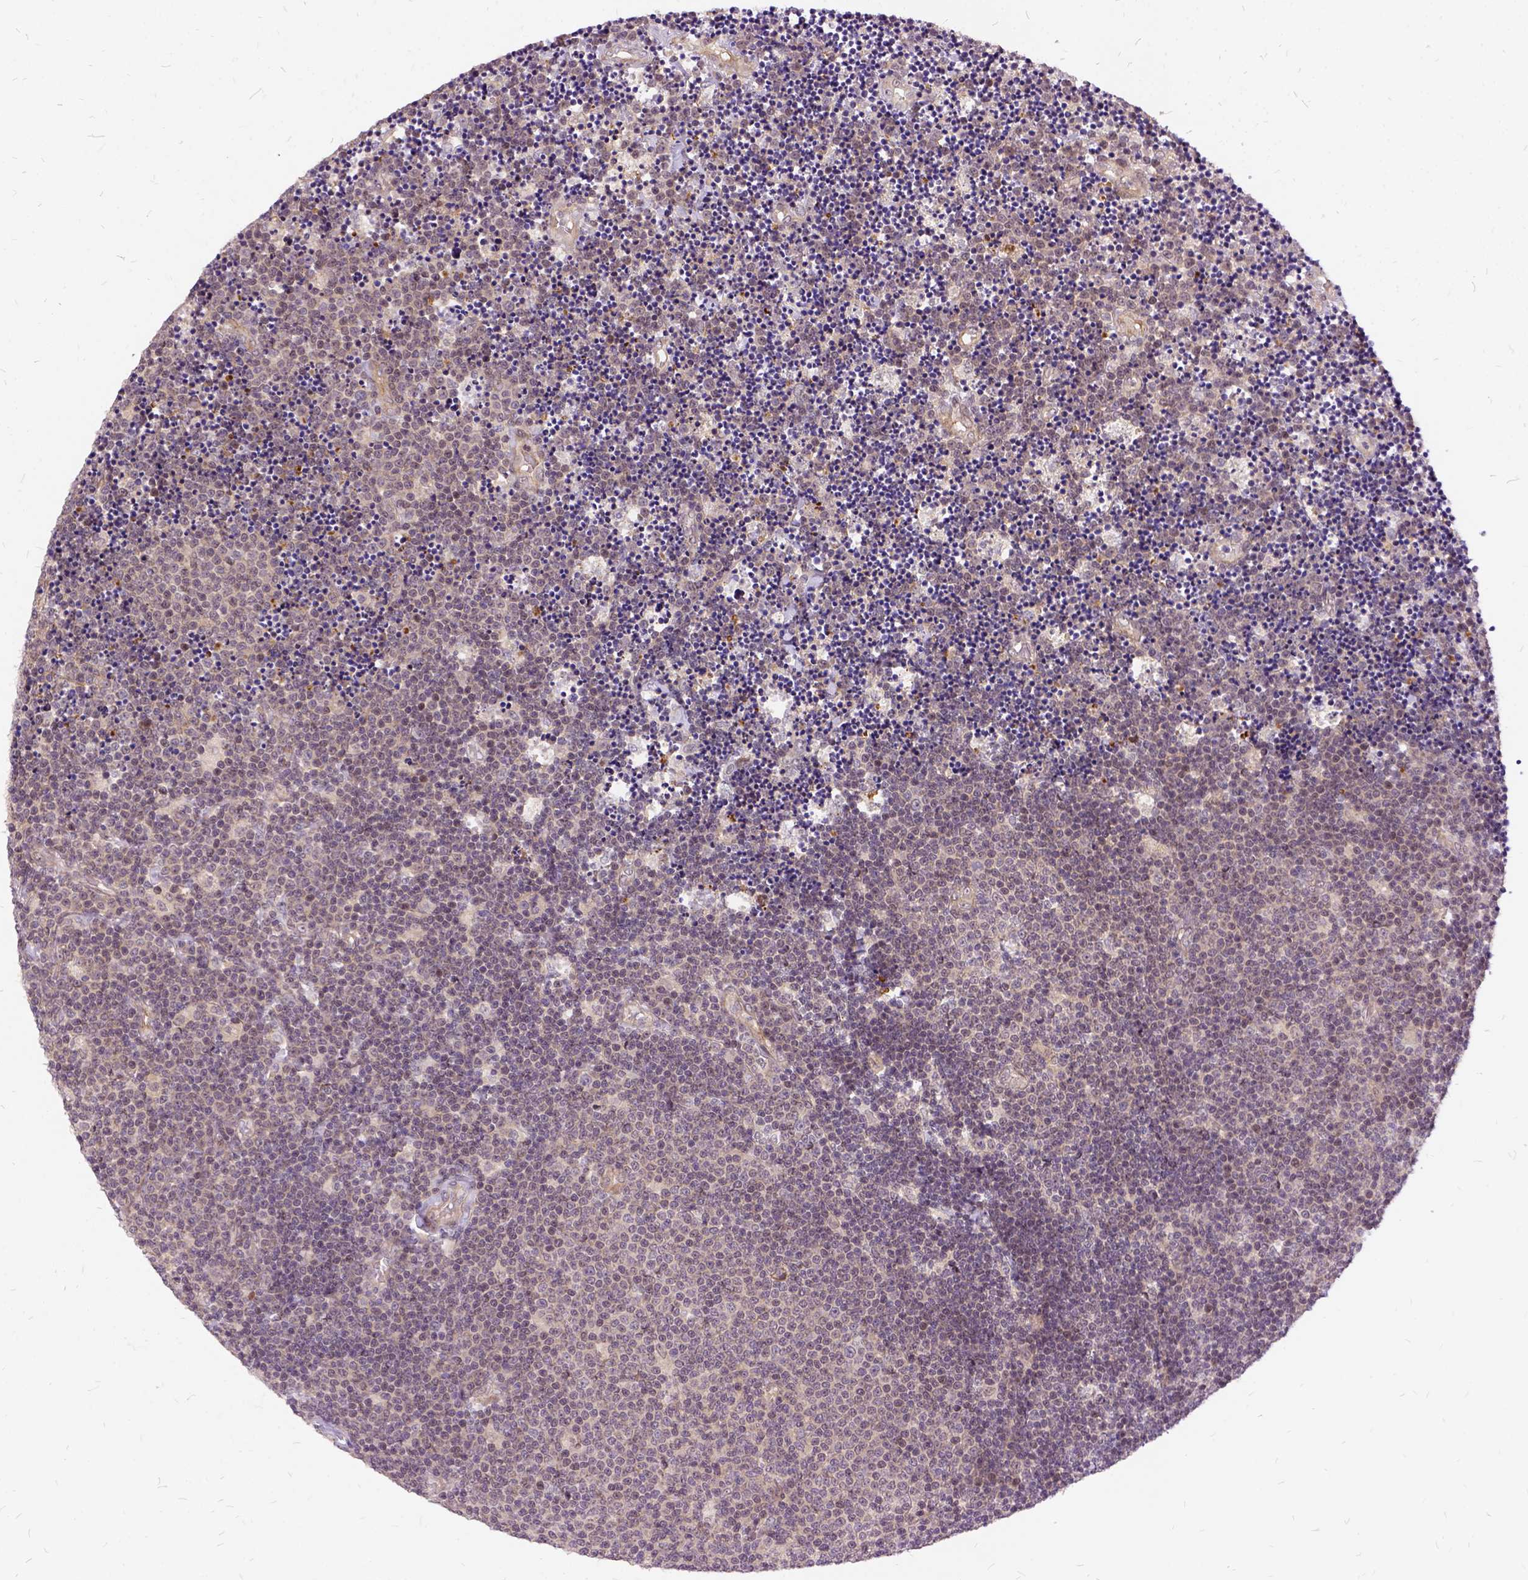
{"staining": {"intensity": "negative", "quantity": "none", "location": "none"}, "tissue": "lymphoma", "cell_type": "Tumor cells", "image_type": "cancer", "snomed": [{"axis": "morphology", "description": "Malignant lymphoma, non-Hodgkin's type, Low grade"}, {"axis": "topography", "description": "Brain"}], "caption": "IHC of malignant lymphoma, non-Hodgkin's type (low-grade) reveals no staining in tumor cells.", "gene": "ILRUN", "patient": {"sex": "female", "age": 66}}